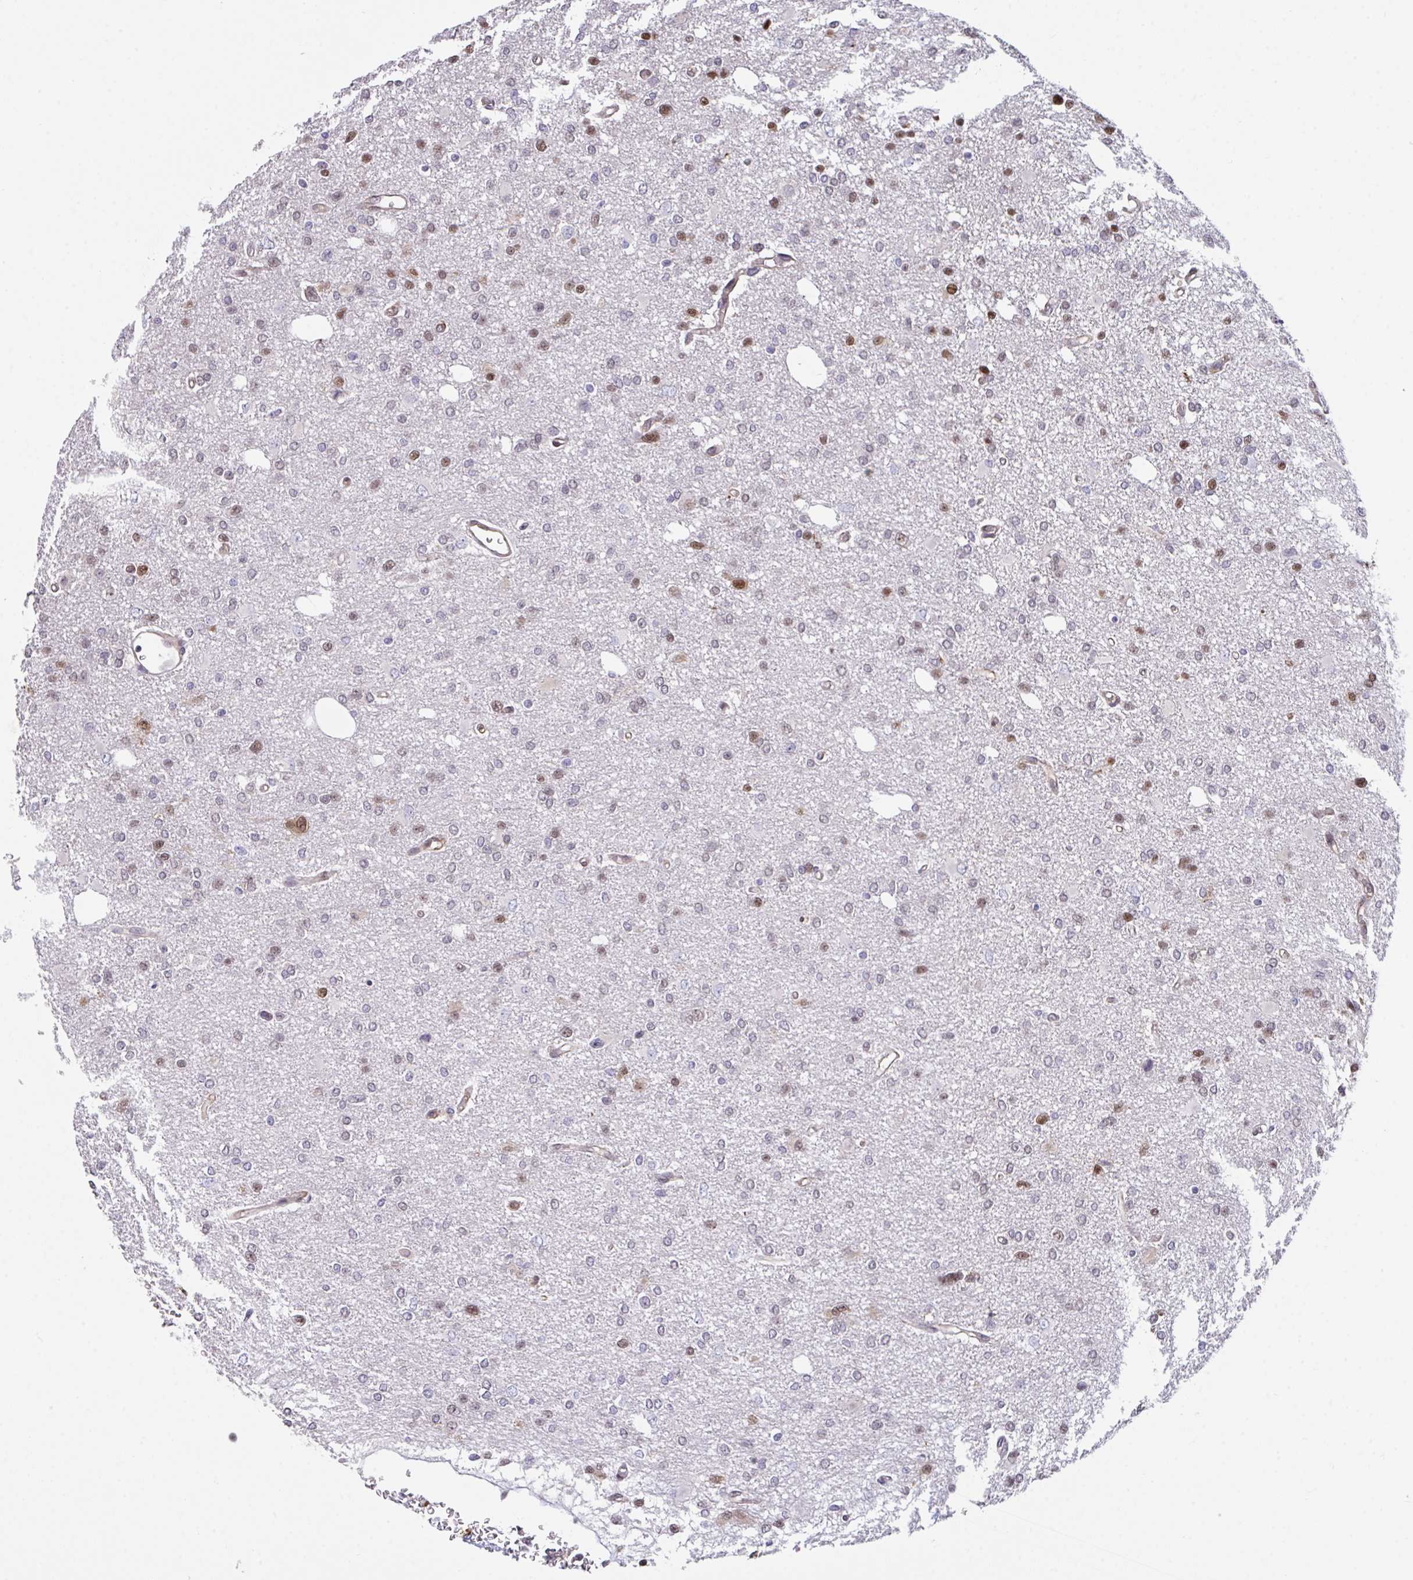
{"staining": {"intensity": "strong", "quantity": "<25%", "location": "nuclear"}, "tissue": "glioma", "cell_type": "Tumor cells", "image_type": "cancer", "snomed": [{"axis": "morphology", "description": "Glioma, malignant, Low grade"}, {"axis": "topography", "description": "Brain"}], "caption": "Protein expression analysis of human glioma reveals strong nuclear expression in about <25% of tumor cells.", "gene": "PELI2", "patient": {"sex": "male", "age": 26}}